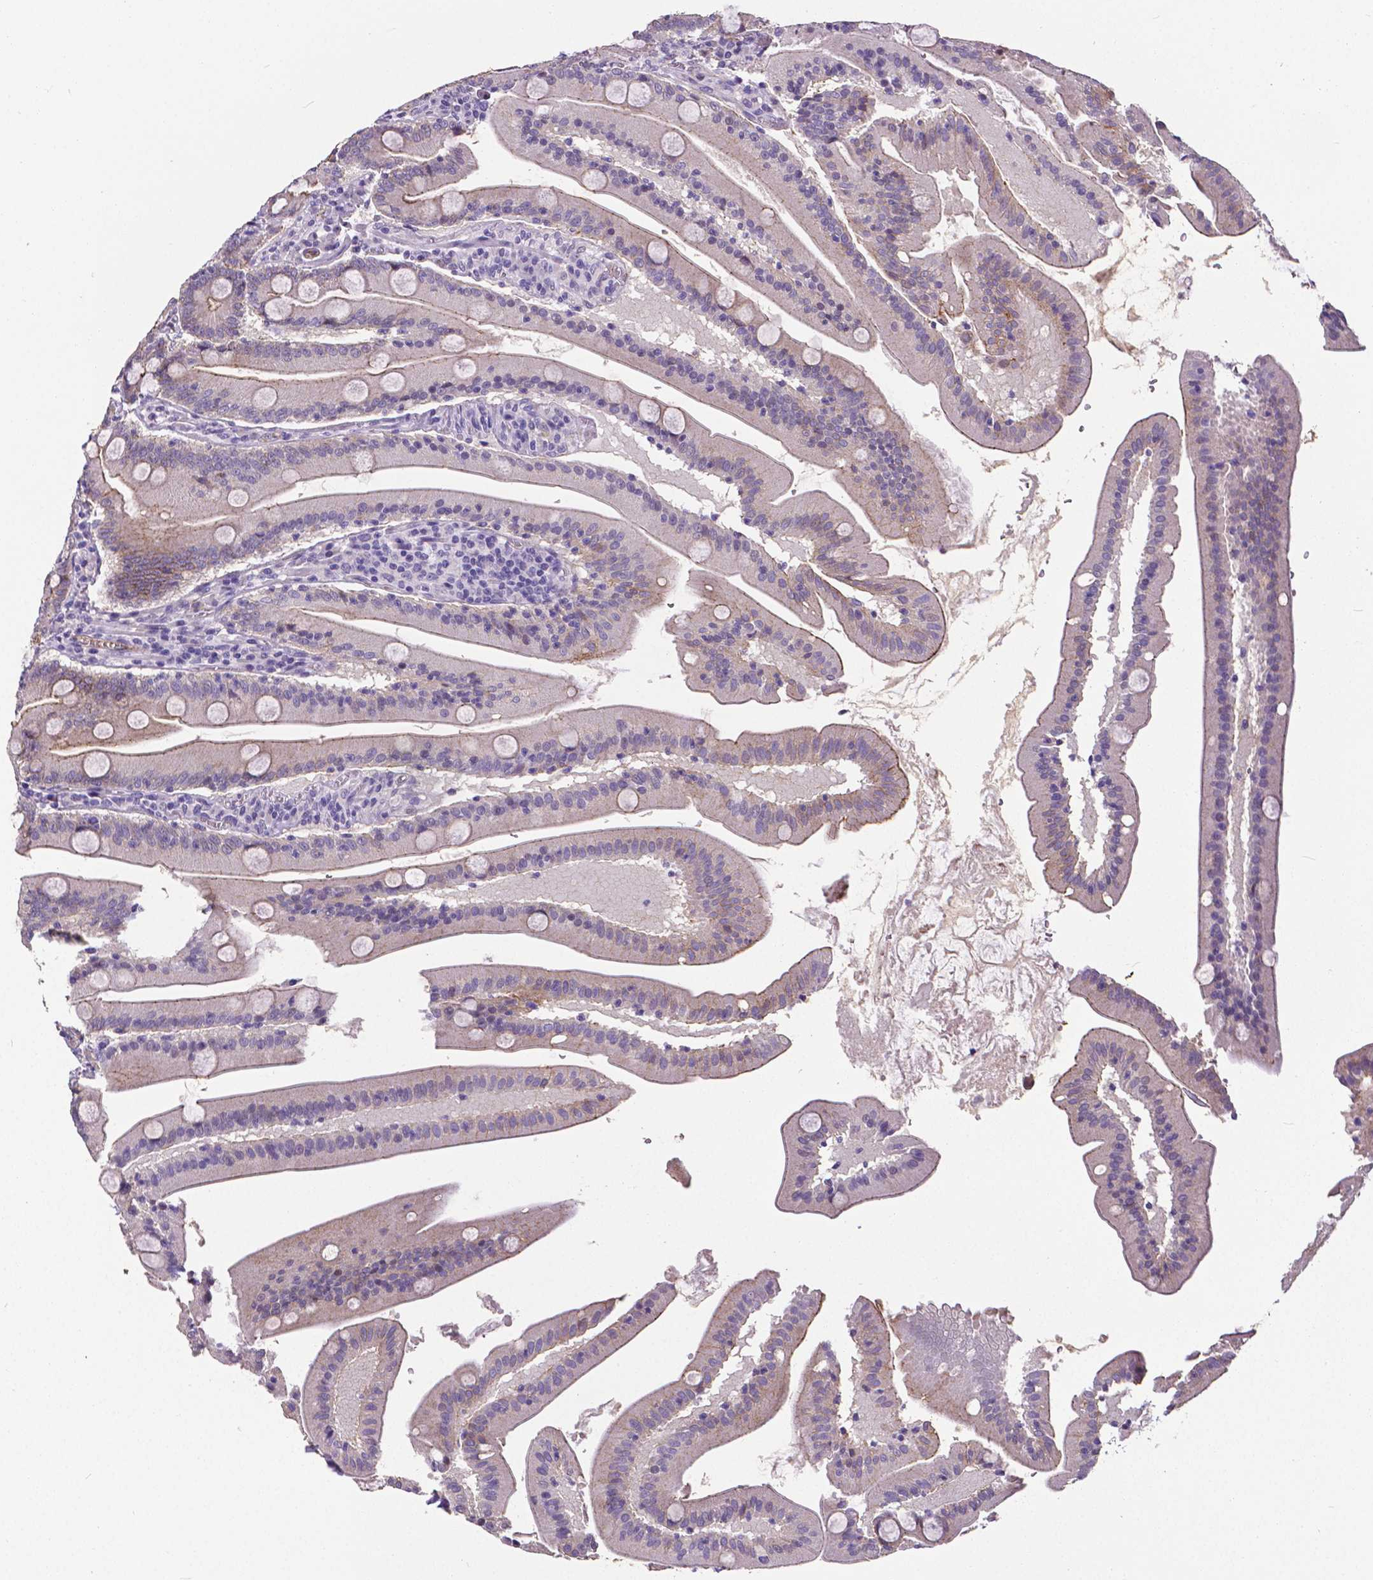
{"staining": {"intensity": "moderate", "quantity": "25%-75%", "location": "cytoplasmic/membranous"}, "tissue": "small intestine", "cell_type": "Glandular cells", "image_type": "normal", "snomed": [{"axis": "morphology", "description": "Normal tissue, NOS"}, {"axis": "topography", "description": "Small intestine"}], "caption": "Protein staining of normal small intestine exhibits moderate cytoplasmic/membranous staining in approximately 25%-75% of glandular cells.", "gene": "OCLN", "patient": {"sex": "male", "age": 37}}